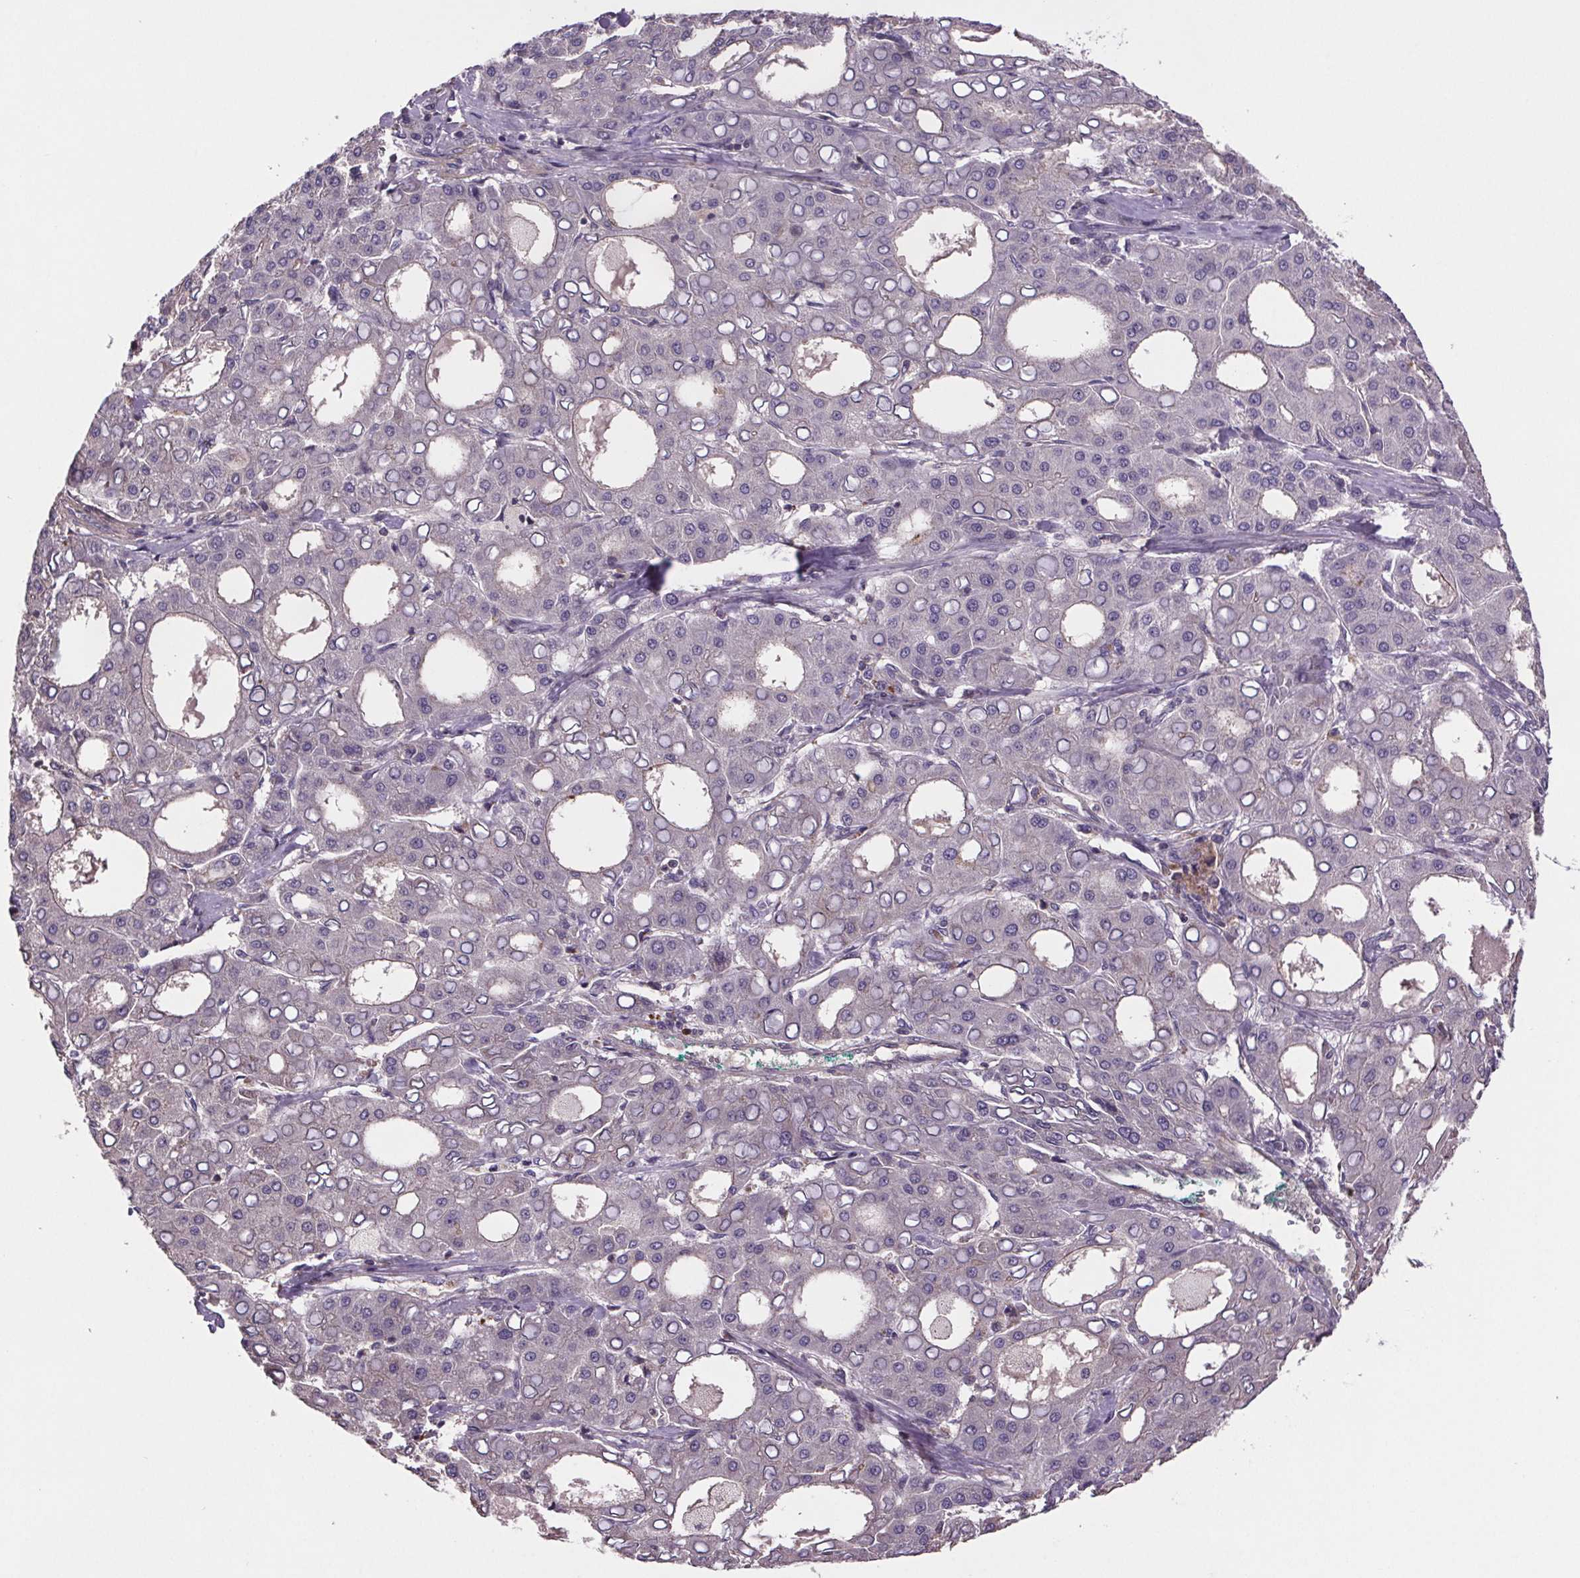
{"staining": {"intensity": "negative", "quantity": "none", "location": "none"}, "tissue": "liver cancer", "cell_type": "Tumor cells", "image_type": "cancer", "snomed": [{"axis": "morphology", "description": "Carcinoma, Hepatocellular, NOS"}, {"axis": "topography", "description": "Liver"}], "caption": "This is a histopathology image of immunohistochemistry staining of liver cancer, which shows no positivity in tumor cells. (Immunohistochemistry, brightfield microscopy, high magnification).", "gene": "CLN3", "patient": {"sex": "male", "age": 65}}